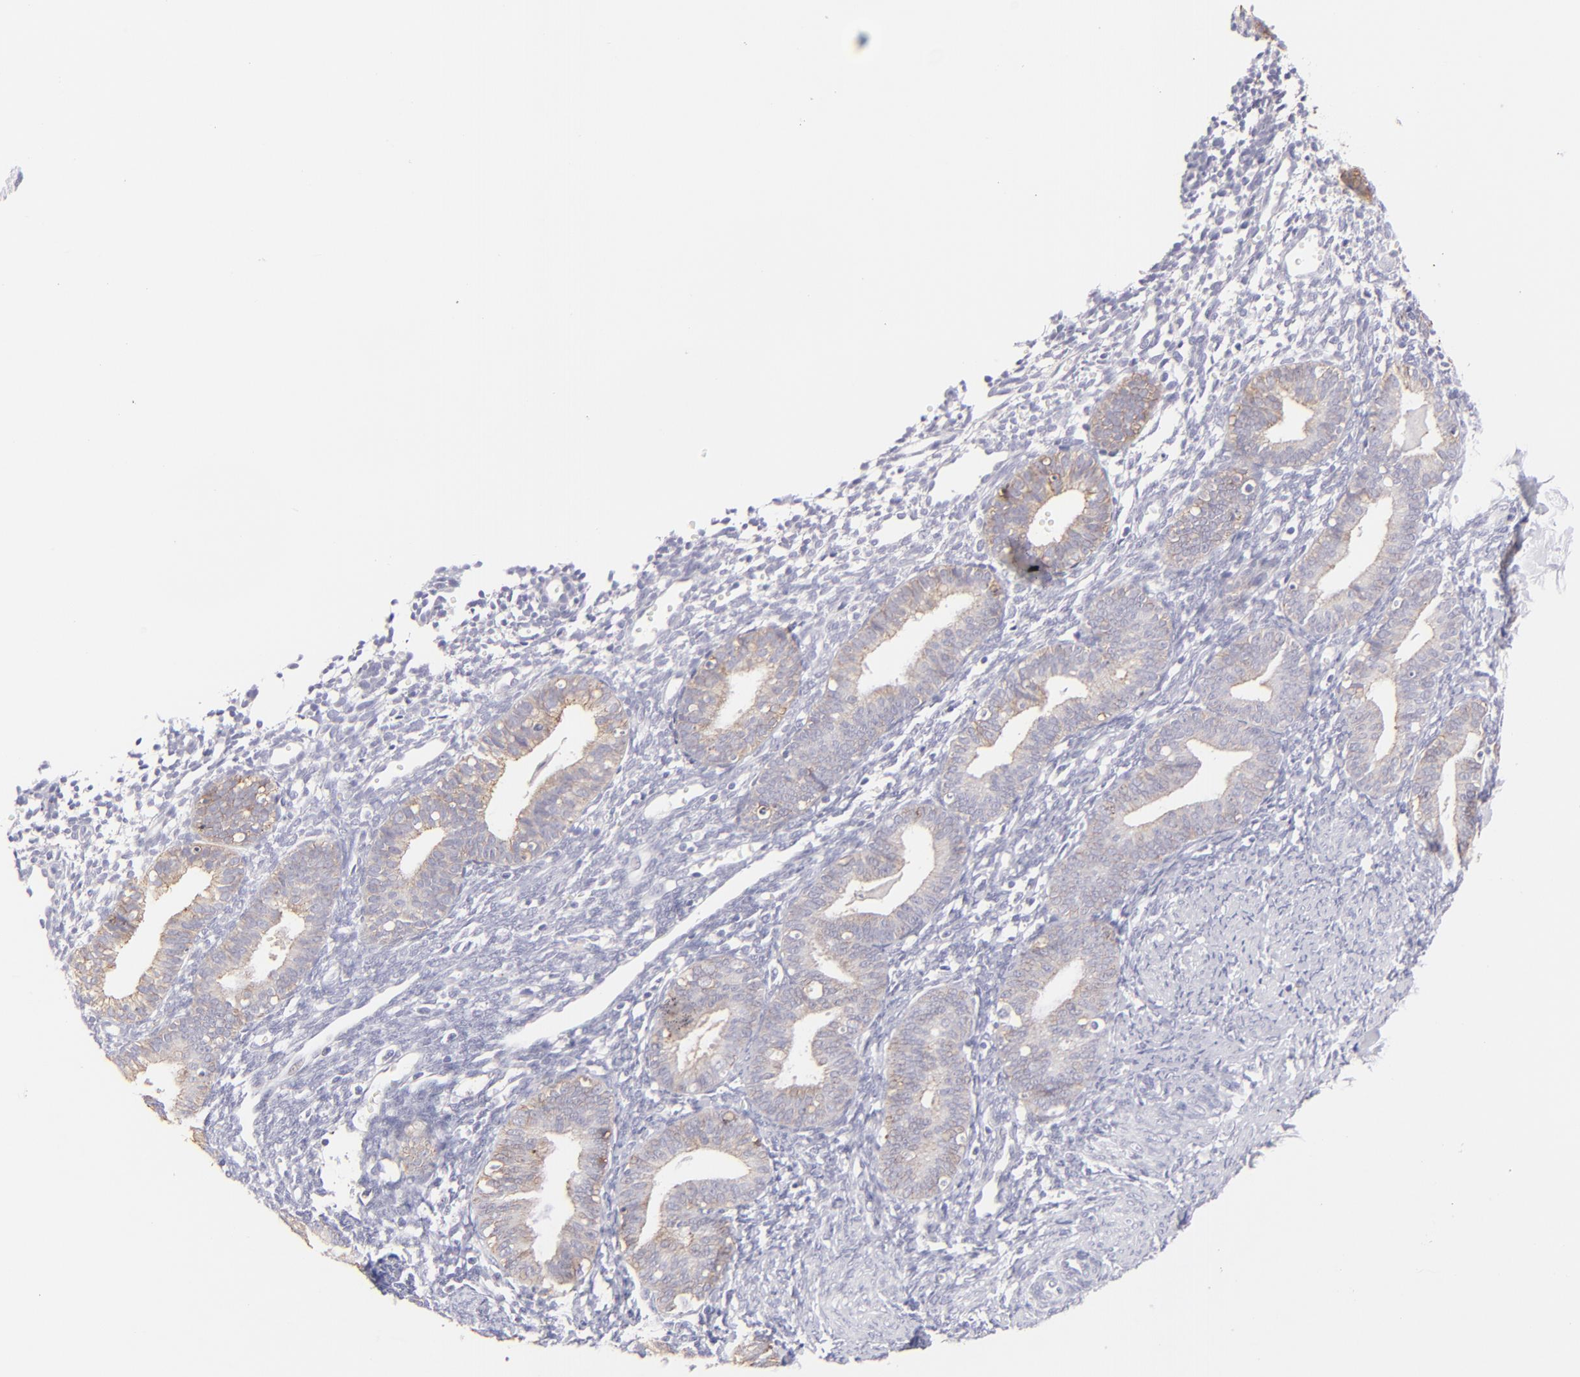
{"staining": {"intensity": "negative", "quantity": "none", "location": "none"}, "tissue": "endometrium", "cell_type": "Cells in endometrial stroma", "image_type": "normal", "snomed": [{"axis": "morphology", "description": "Normal tissue, NOS"}, {"axis": "topography", "description": "Endometrium"}], "caption": "IHC micrograph of normal endometrium: human endometrium stained with DAB shows no significant protein positivity in cells in endometrial stroma.", "gene": "CLDN4", "patient": {"sex": "female", "age": 61}}